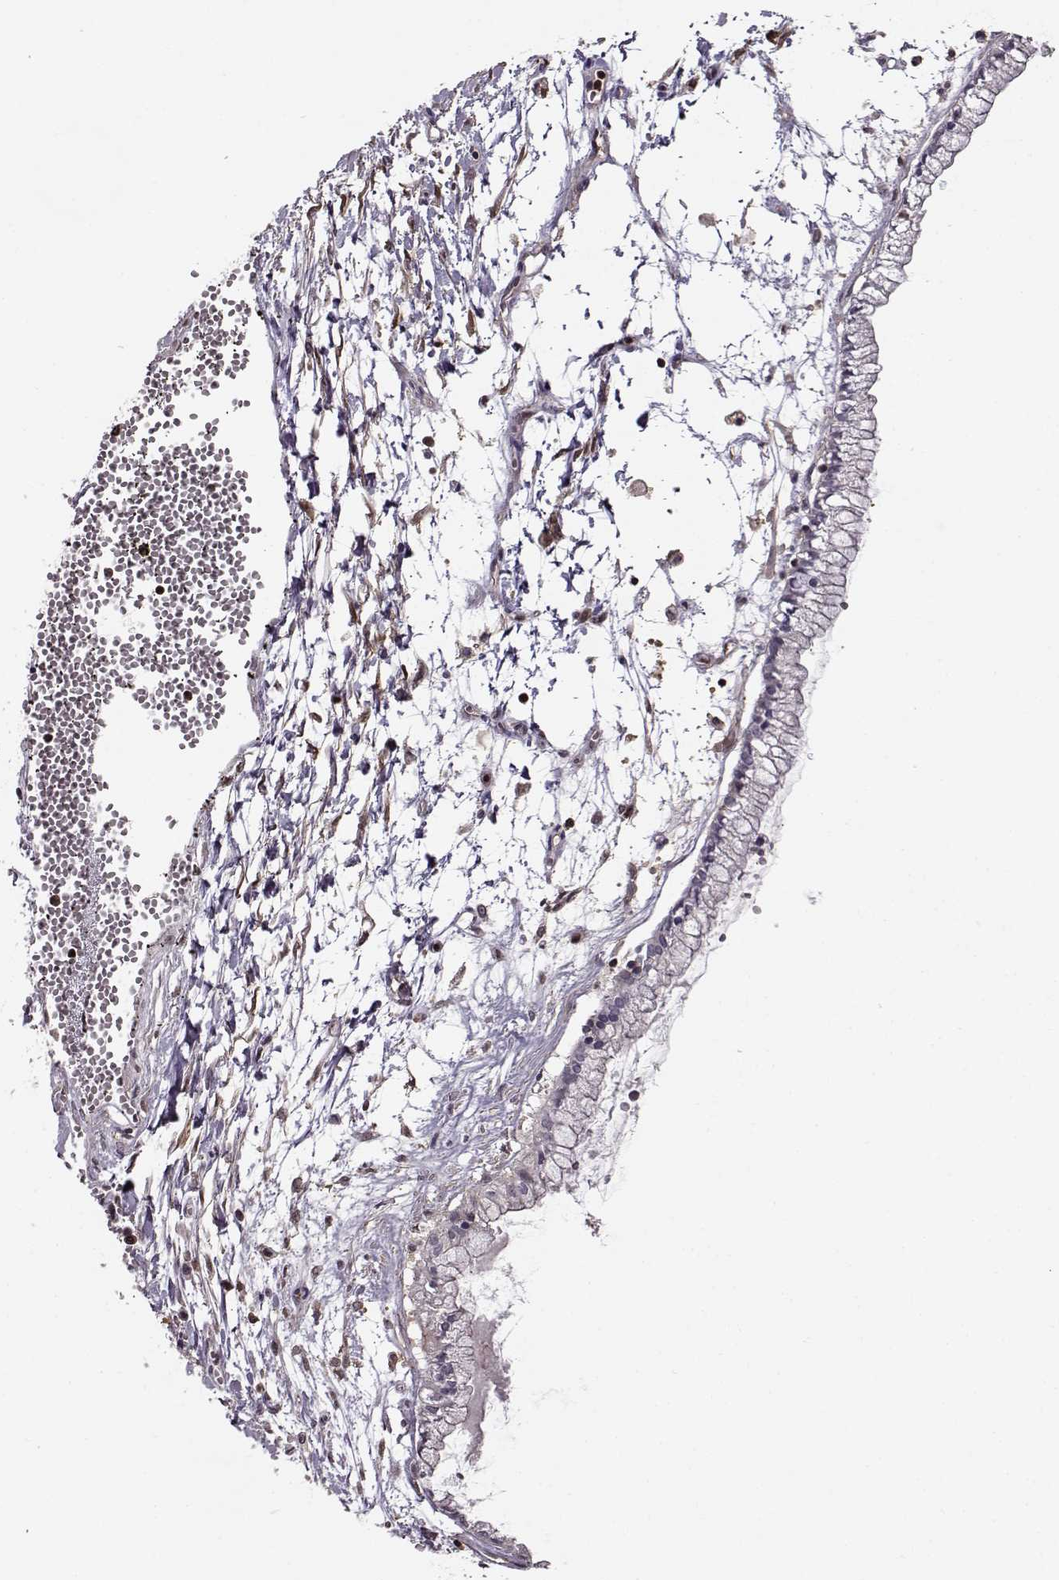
{"staining": {"intensity": "negative", "quantity": "none", "location": "none"}, "tissue": "ovarian cancer", "cell_type": "Tumor cells", "image_type": "cancer", "snomed": [{"axis": "morphology", "description": "Cystadenocarcinoma, mucinous, NOS"}, {"axis": "topography", "description": "Ovary"}], "caption": "An IHC histopathology image of ovarian mucinous cystadenocarcinoma is shown. There is no staining in tumor cells of ovarian mucinous cystadenocarcinoma.", "gene": "MFSD1", "patient": {"sex": "female", "age": 67}}